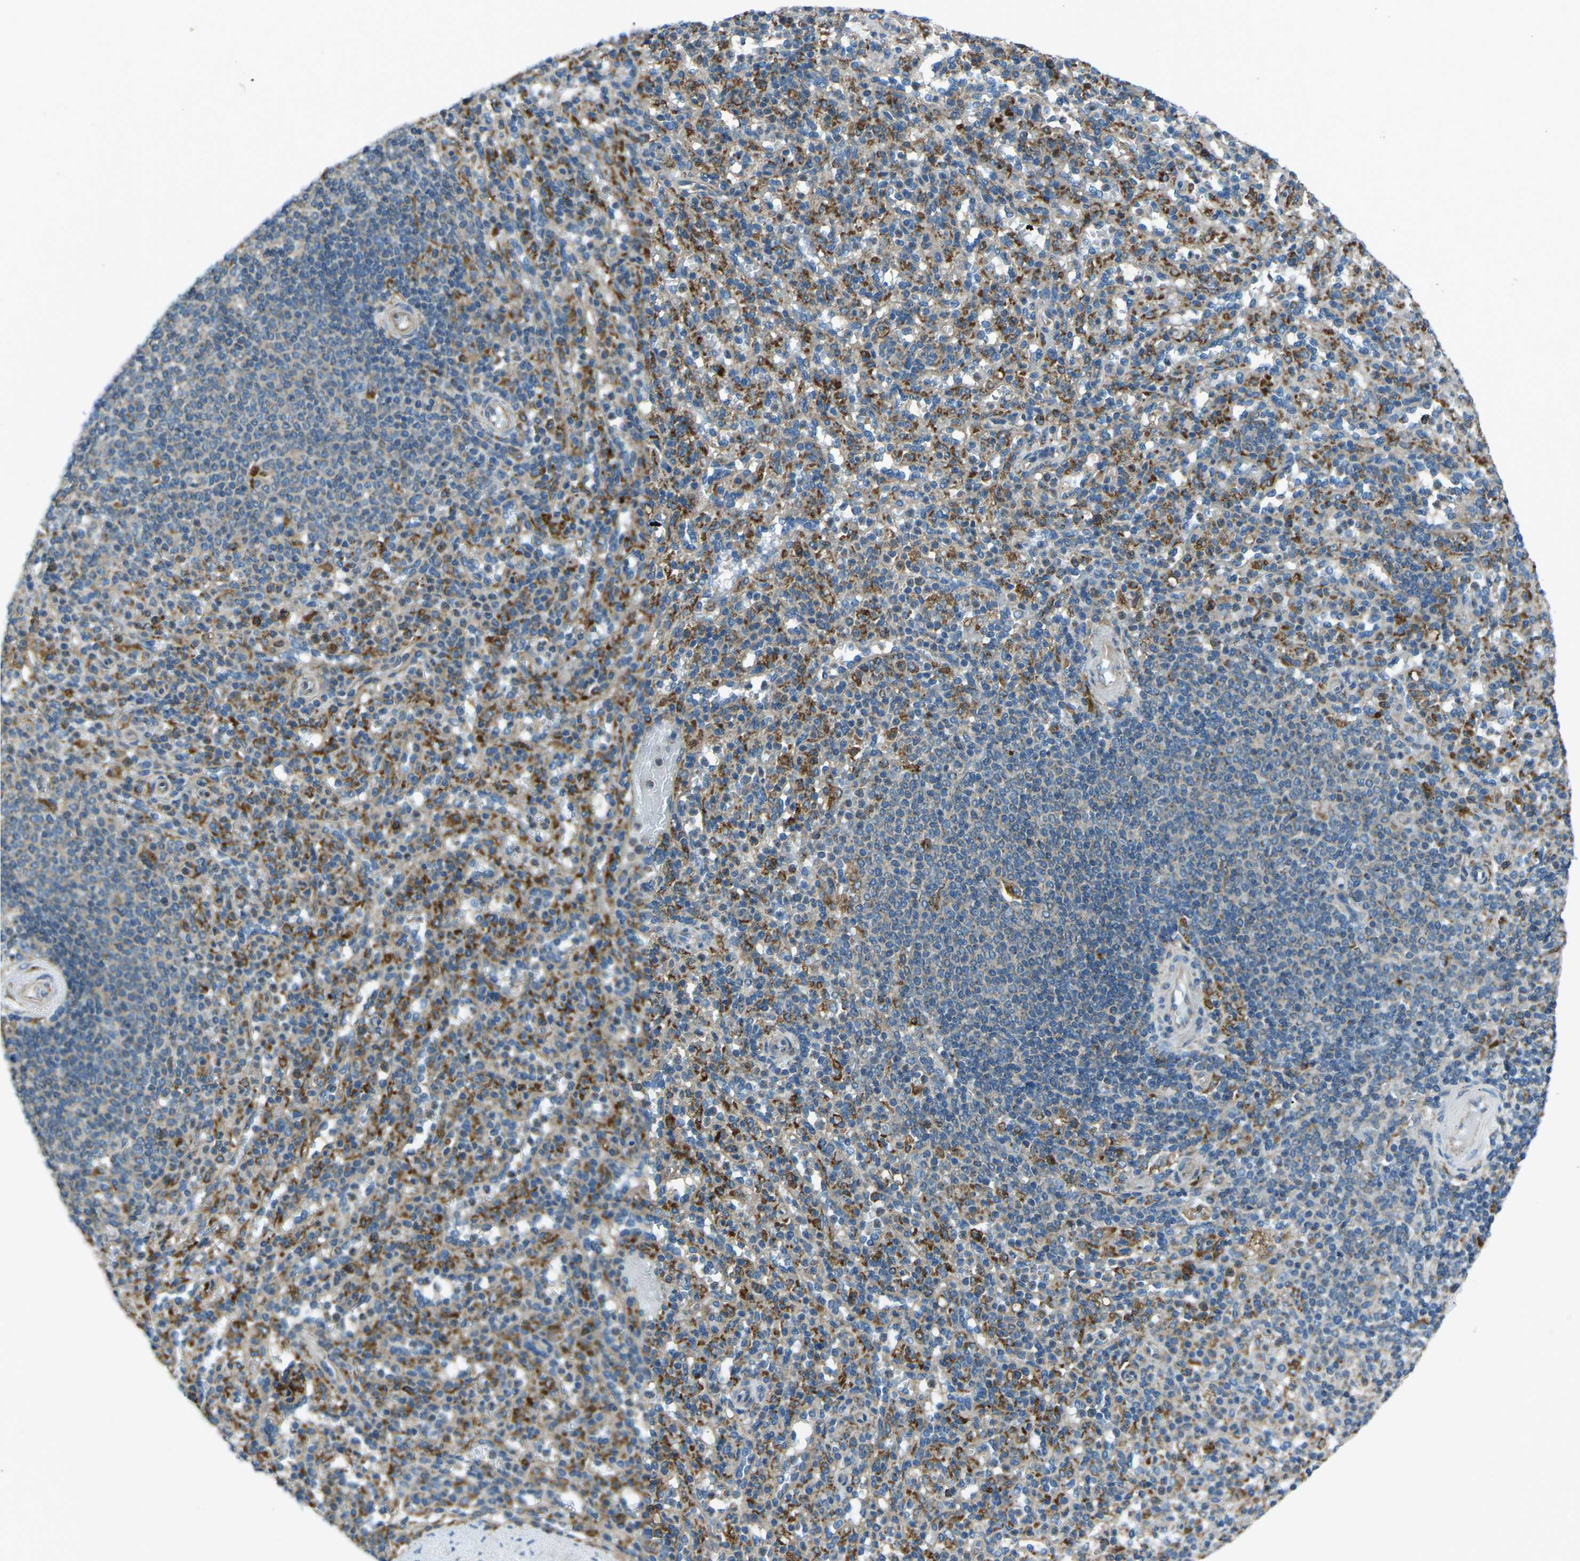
{"staining": {"intensity": "strong", "quantity": "25%-75%", "location": "cytoplasmic/membranous"}, "tissue": "spleen", "cell_type": "Cells in red pulp", "image_type": "normal", "snomed": [{"axis": "morphology", "description": "Normal tissue, NOS"}, {"axis": "topography", "description": "Spleen"}], "caption": "Protein staining exhibits strong cytoplasmic/membranous expression in approximately 25%-75% of cells in red pulp in benign spleen.", "gene": "CDK17", "patient": {"sex": "male", "age": 36}}